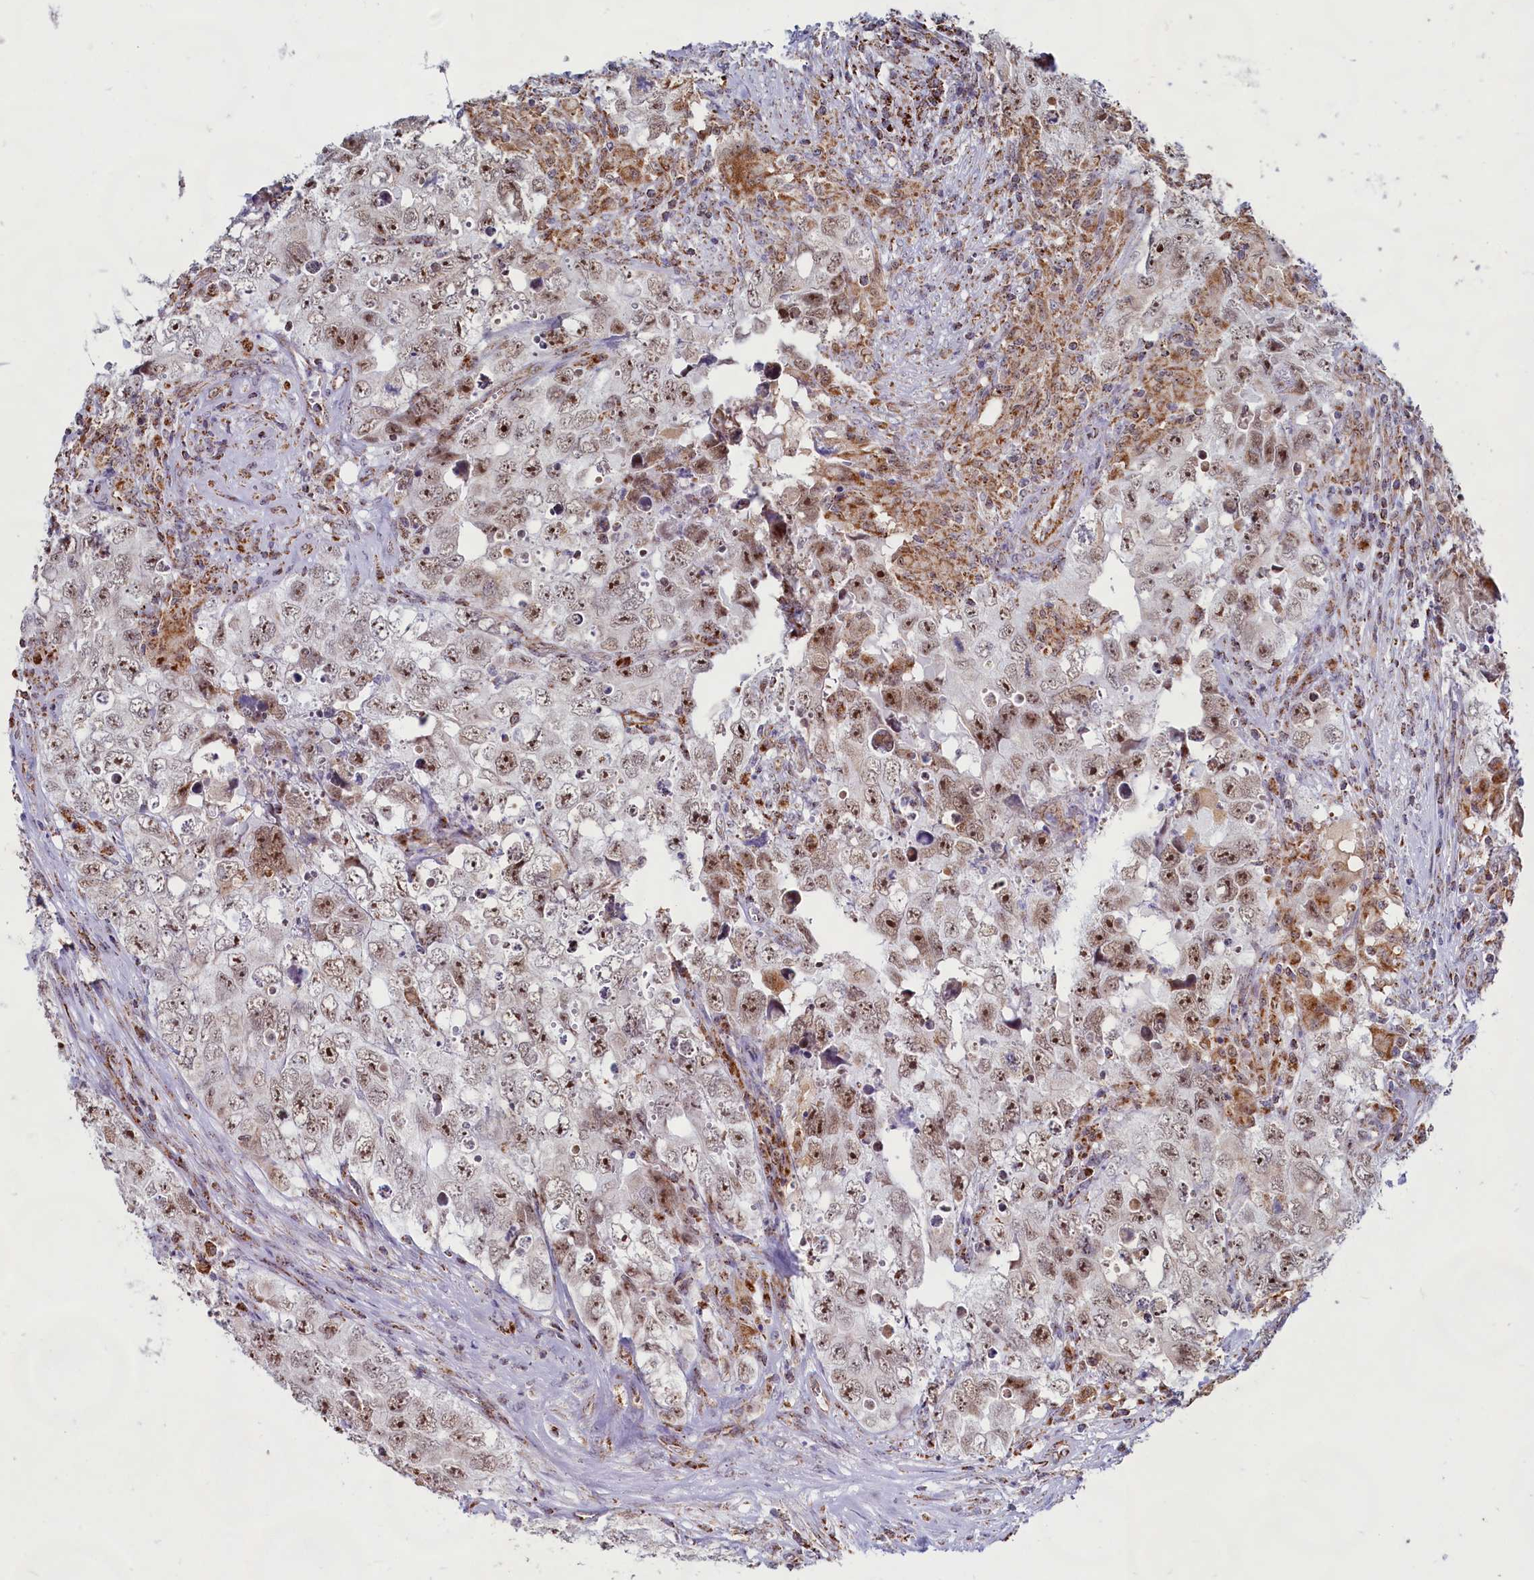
{"staining": {"intensity": "moderate", "quantity": ">75%", "location": "nuclear"}, "tissue": "testis cancer", "cell_type": "Tumor cells", "image_type": "cancer", "snomed": [{"axis": "morphology", "description": "Seminoma, NOS"}, {"axis": "morphology", "description": "Carcinoma, Embryonal, NOS"}, {"axis": "topography", "description": "Testis"}], "caption": "Immunohistochemical staining of seminoma (testis) demonstrates moderate nuclear protein staining in approximately >75% of tumor cells.", "gene": "C1D", "patient": {"sex": "male", "age": 43}}